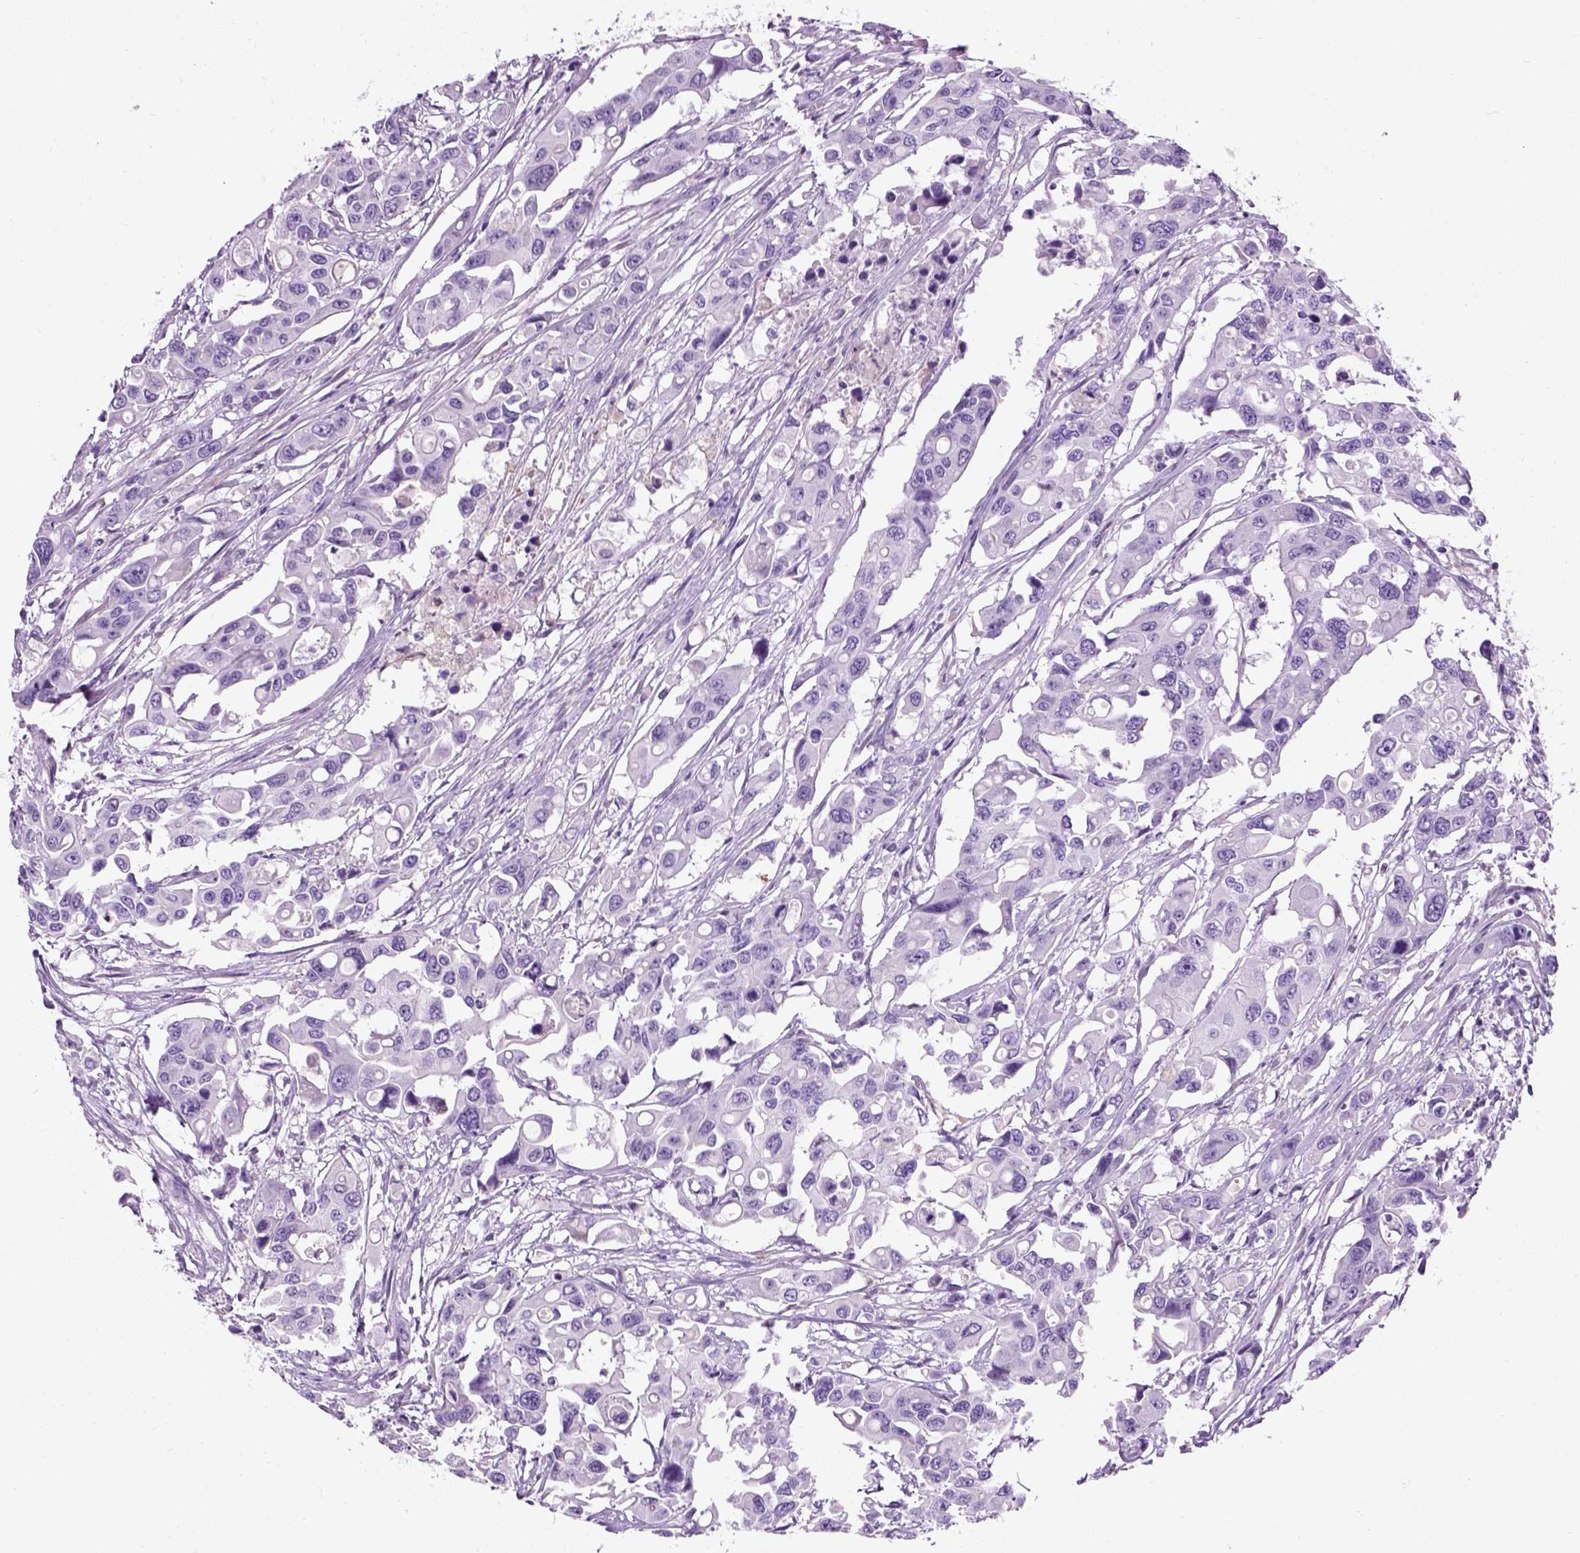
{"staining": {"intensity": "negative", "quantity": "none", "location": "none"}, "tissue": "colorectal cancer", "cell_type": "Tumor cells", "image_type": "cancer", "snomed": [{"axis": "morphology", "description": "Adenocarcinoma, NOS"}, {"axis": "topography", "description": "Colon"}], "caption": "IHC of colorectal adenocarcinoma reveals no staining in tumor cells. (DAB (3,3'-diaminobenzidine) immunohistochemistry (IHC), high magnification).", "gene": "GABRB2", "patient": {"sex": "male", "age": 77}}